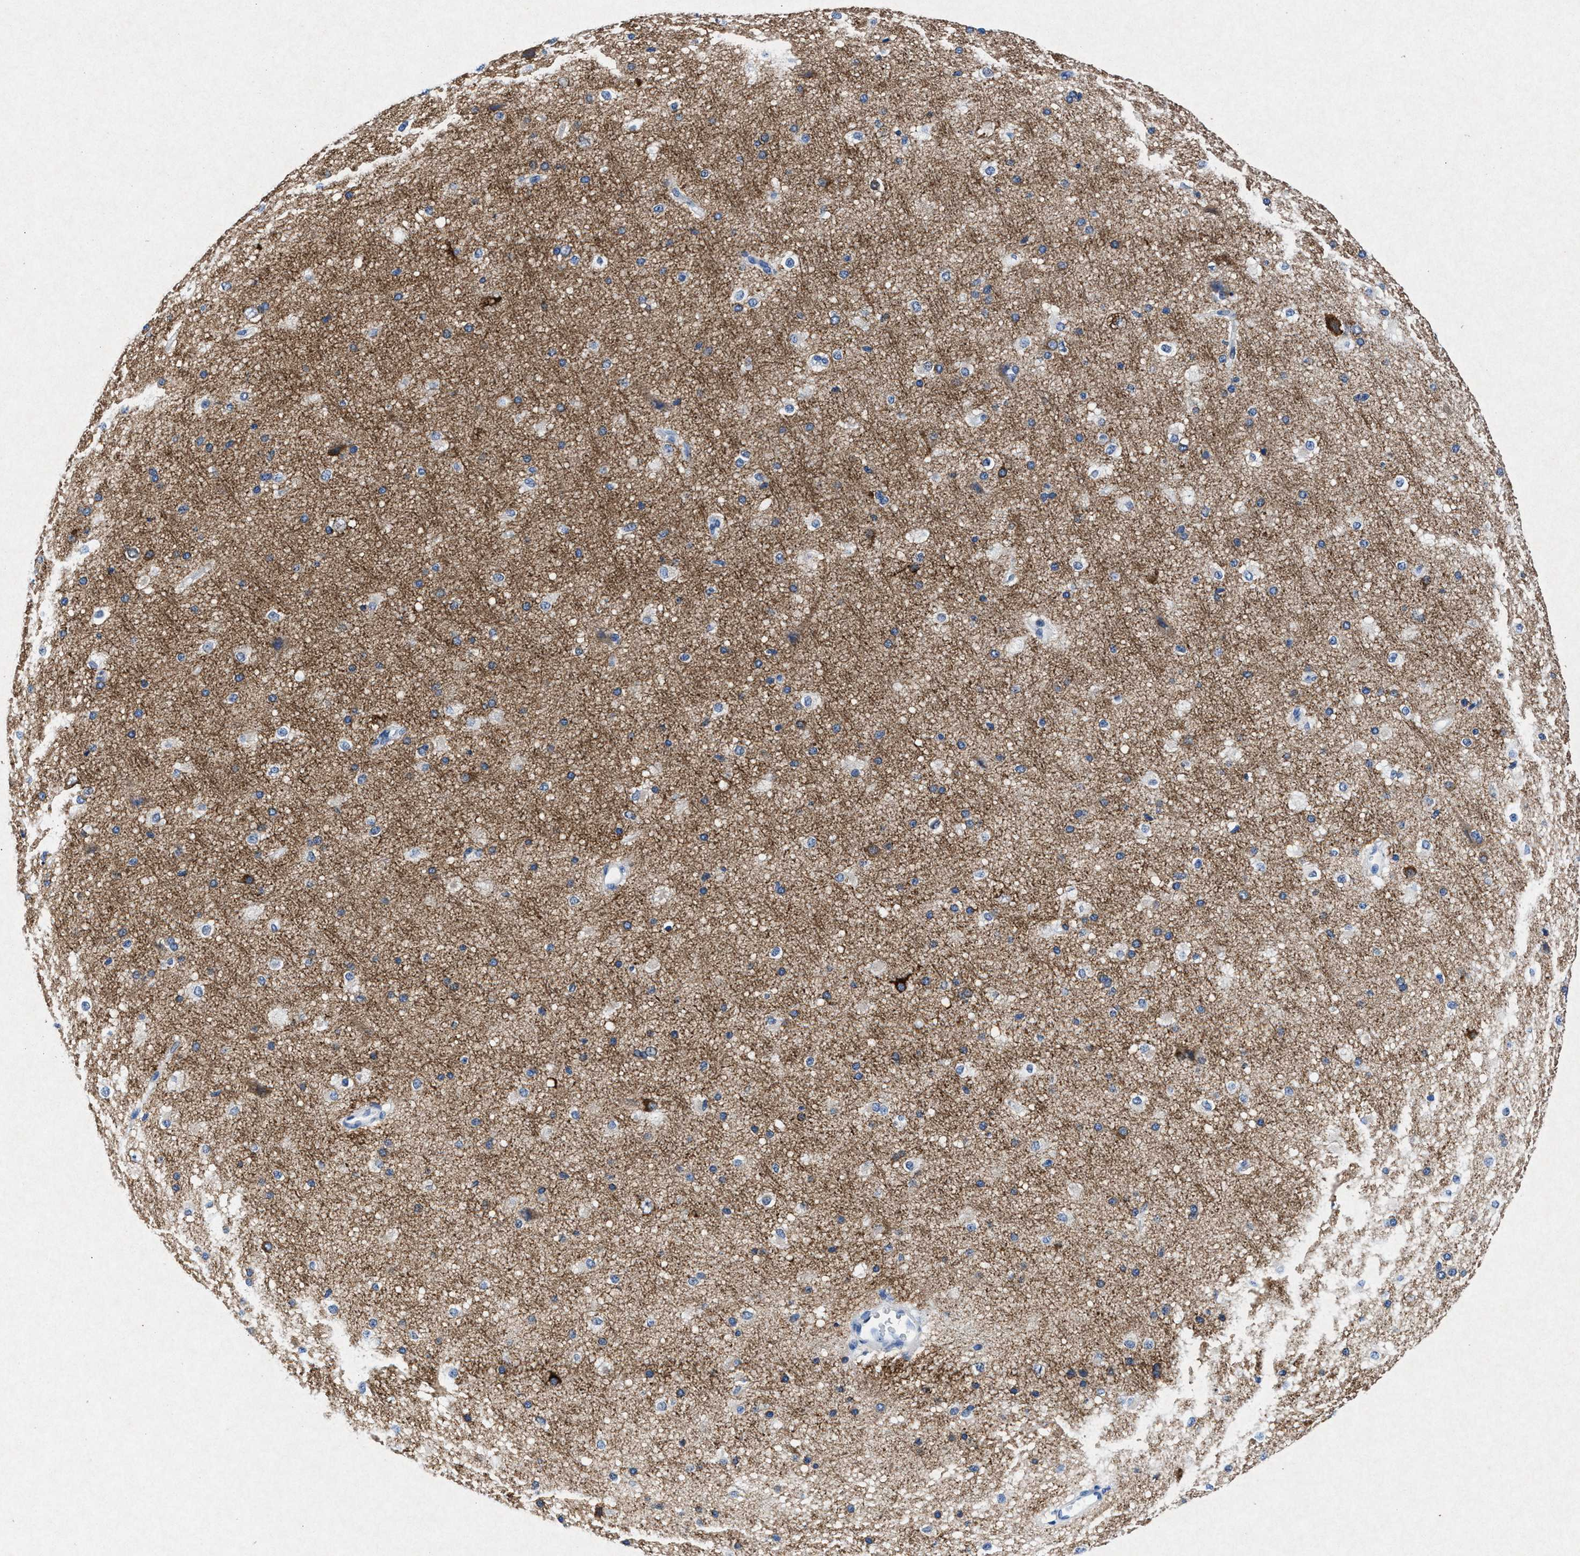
{"staining": {"intensity": "negative", "quantity": "none", "location": "none"}, "tissue": "cerebral cortex", "cell_type": "Endothelial cells", "image_type": "normal", "snomed": [{"axis": "morphology", "description": "Normal tissue, NOS"}, {"axis": "morphology", "description": "Developmental malformation"}, {"axis": "topography", "description": "Cerebral cortex"}], "caption": "A histopathology image of human cerebral cortex is negative for staining in endothelial cells. The staining is performed using DAB brown chromogen with nuclei counter-stained in using hematoxylin.", "gene": "MAP6", "patient": {"sex": "female", "age": 30}}